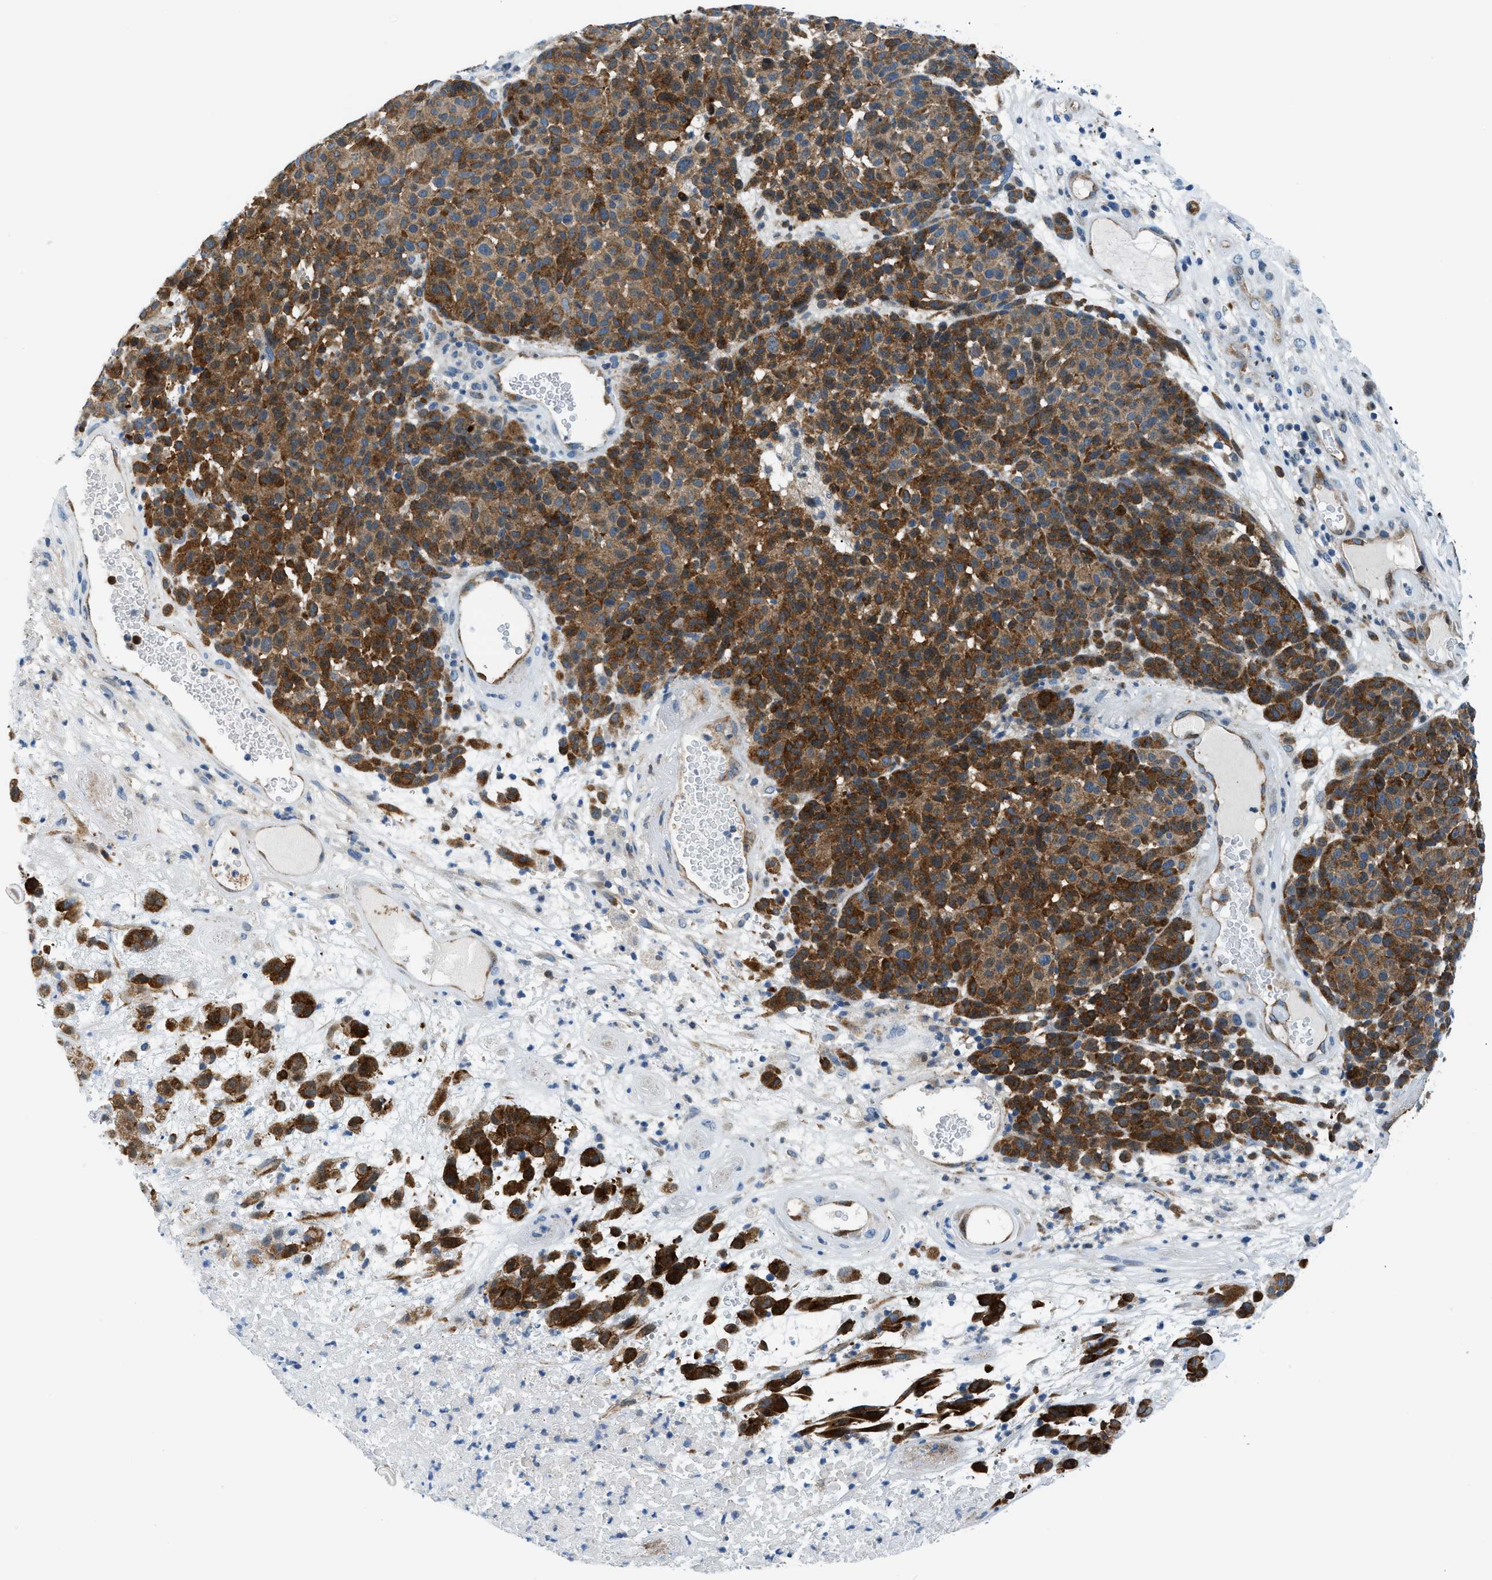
{"staining": {"intensity": "strong", "quantity": "25%-75%", "location": "cytoplasmic/membranous,nuclear"}, "tissue": "melanoma", "cell_type": "Tumor cells", "image_type": "cancer", "snomed": [{"axis": "morphology", "description": "Malignant melanoma, NOS"}, {"axis": "topography", "description": "Skin"}], "caption": "Protein expression analysis of human malignant melanoma reveals strong cytoplasmic/membranous and nuclear positivity in about 25%-75% of tumor cells. (Stains: DAB in brown, nuclei in blue, Microscopy: brightfield microscopy at high magnification).", "gene": "YWHAE", "patient": {"sex": "male", "age": 59}}